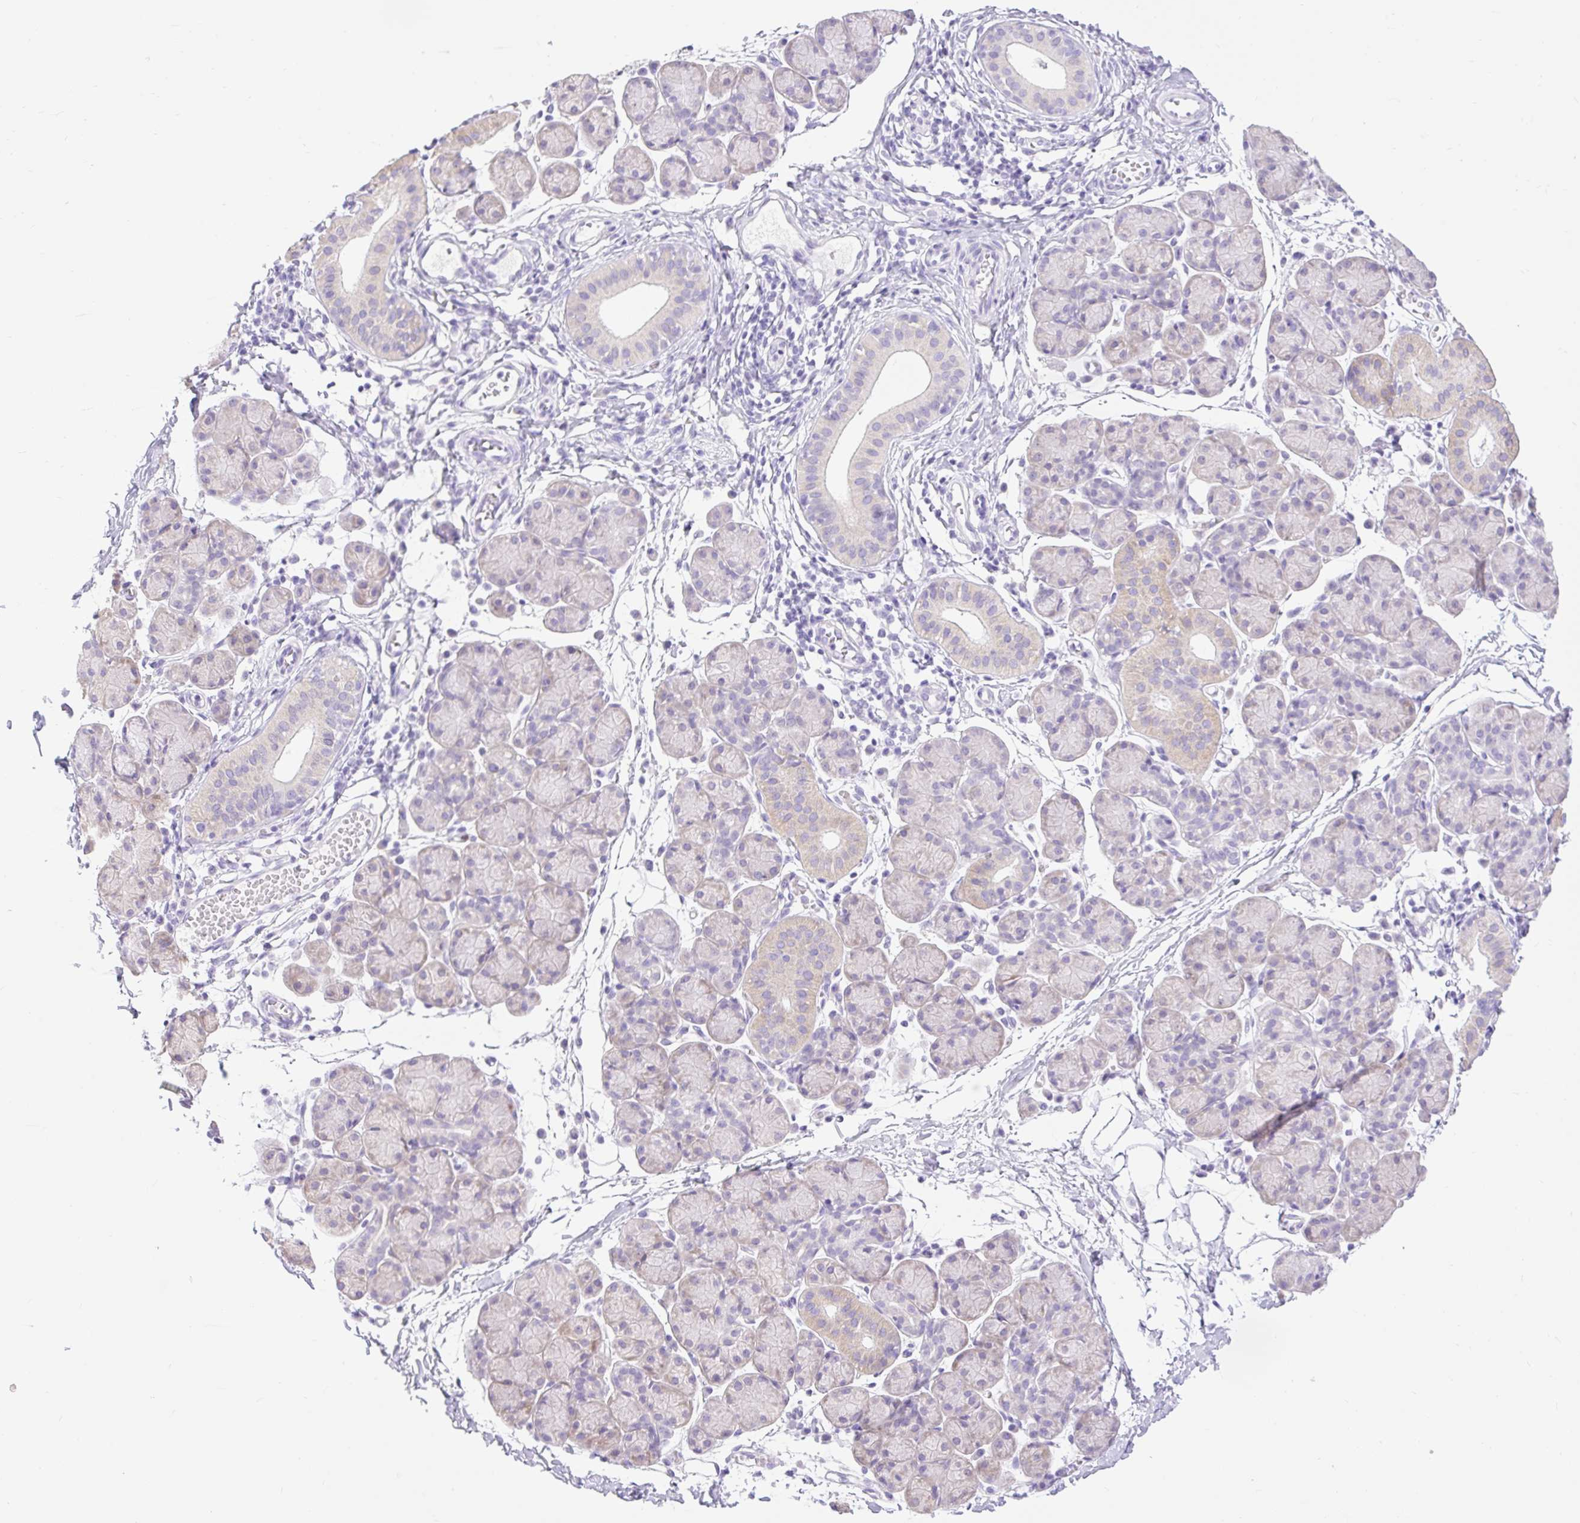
{"staining": {"intensity": "weak", "quantity": "<25%", "location": "cytoplasmic/membranous"}, "tissue": "salivary gland", "cell_type": "Glandular cells", "image_type": "normal", "snomed": [{"axis": "morphology", "description": "Normal tissue, NOS"}, {"axis": "morphology", "description": "Inflammation, NOS"}, {"axis": "topography", "description": "Lymph node"}, {"axis": "topography", "description": "Salivary gland"}], "caption": "DAB immunohistochemical staining of unremarkable human salivary gland demonstrates no significant positivity in glandular cells. The staining was performed using DAB to visualize the protein expression in brown, while the nuclei were stained in blue with hematoxylin (Magnification: 20x).", "gene": "SLC25A40", "patient": {"sex": "male", "age": 3}}